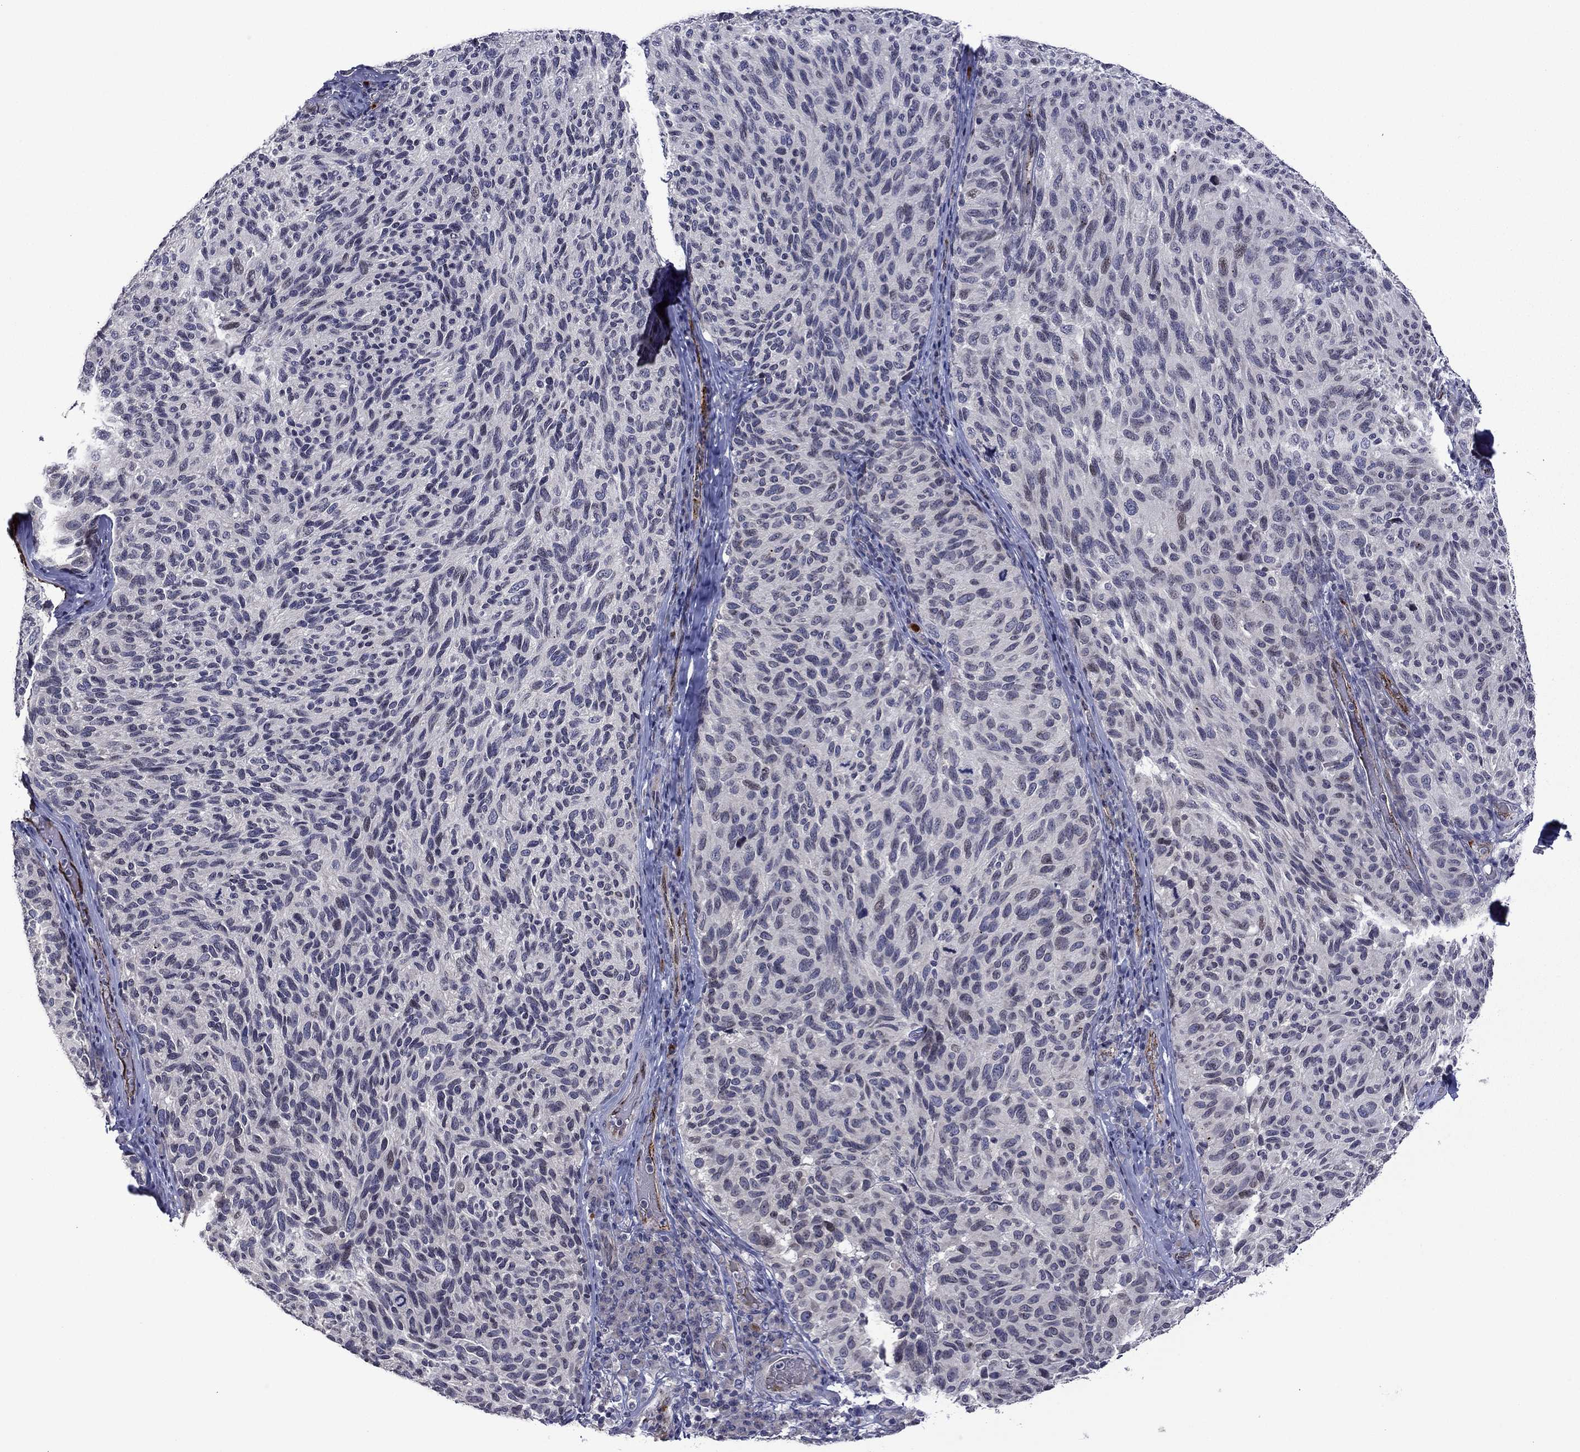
{"staining": {"intensity": "negative", "quantity": "none", "location": "none"}, "tissue": "melanoma", "cell_type": "Tumor cells", "image_type": "cancer", "snomed": [{"axis": "morphology", "description": "Malignant melanoma, NOS"}, {"axis": "topography", "description": "Skin"}], "caption": "A high-resolution micrograph shows immunohistochemistry staining of malignant melanoma, which demonstrates no significant expression in tumor cells.", "gene": "SLITRK1", "patient": {"sex": "female", "age": 73}}